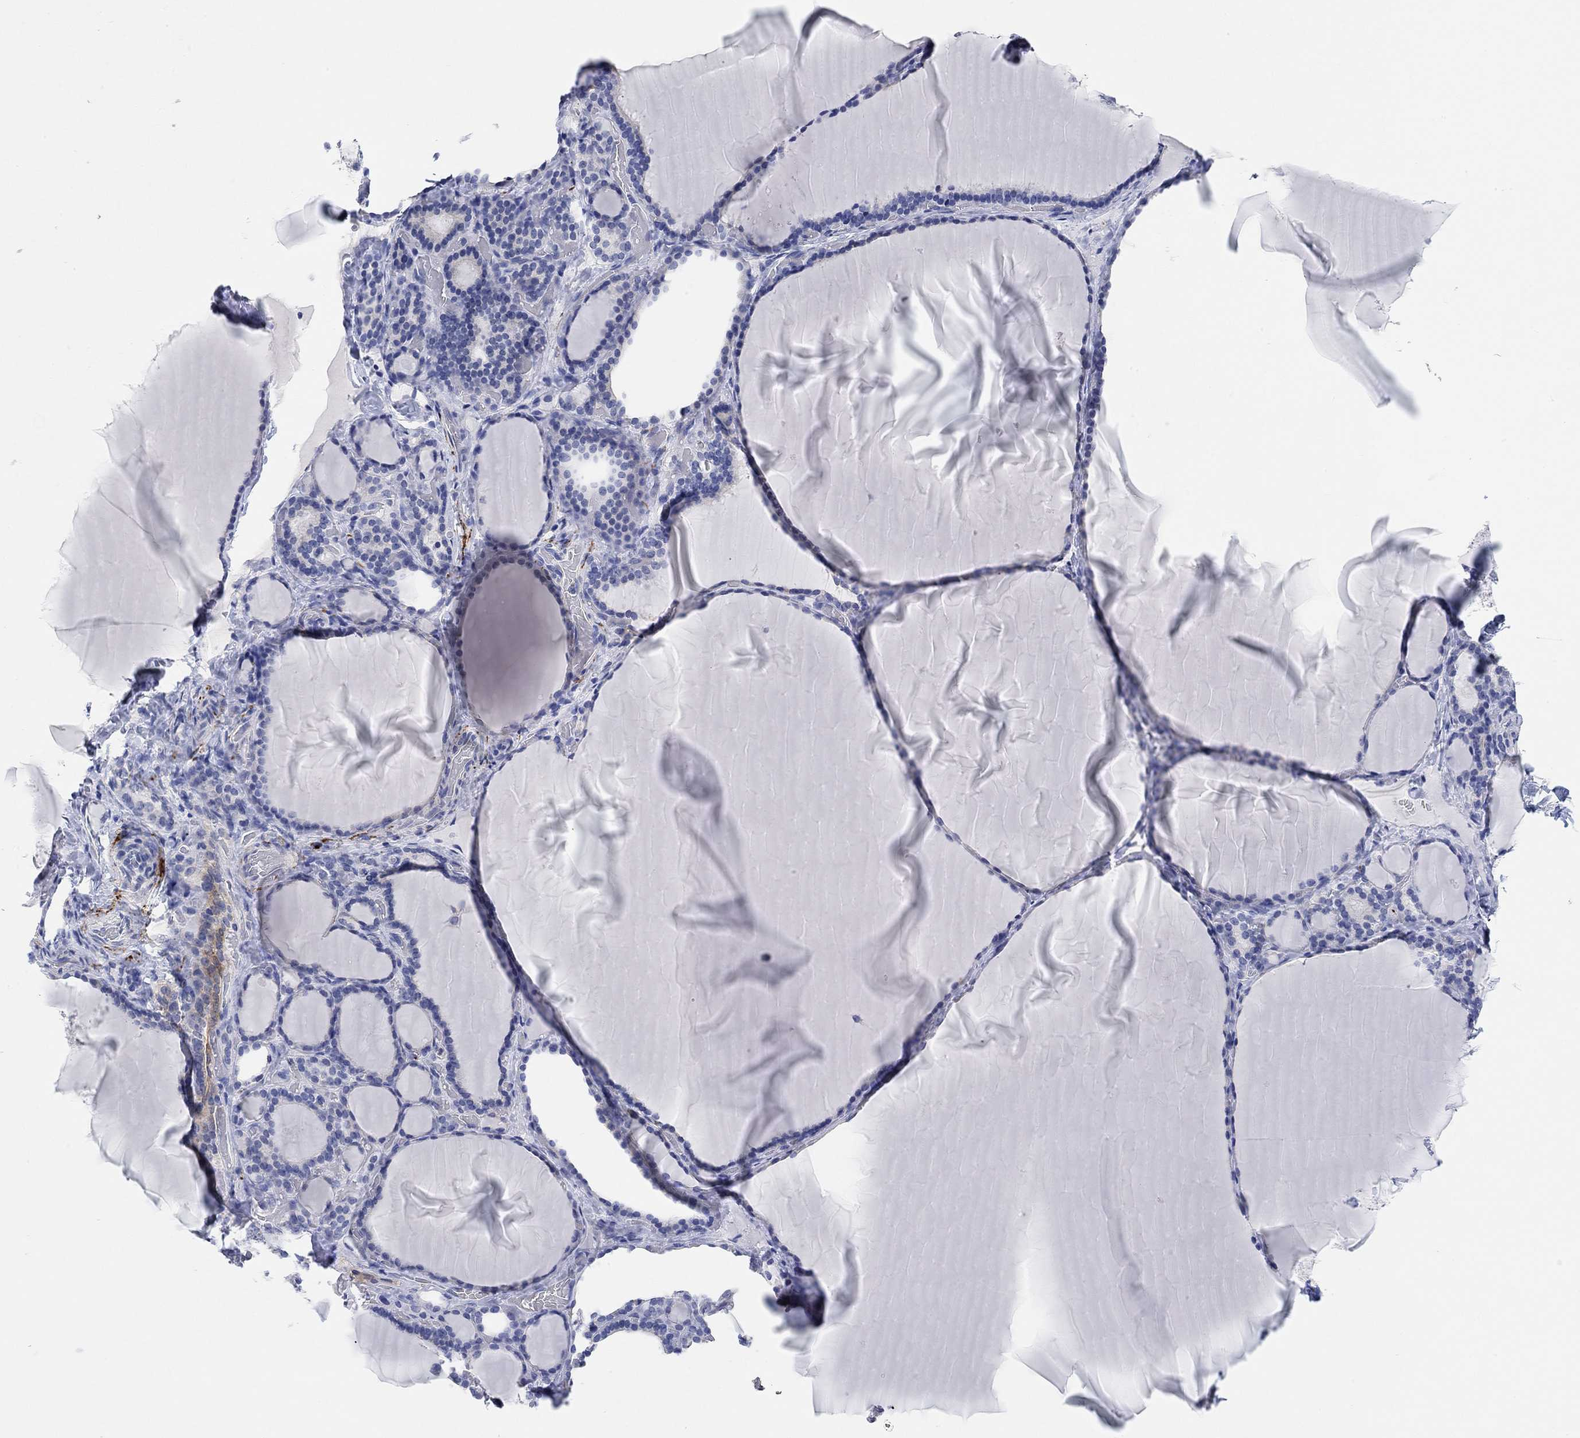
{"staining": {"intensity": "negative", "quantity": "none", "location": "none"}, "tissue": "thyroid gland", "cell_type": "Glandular cells", "image_type": "normal", "snomed": [{"axis": "morphology", "description": "Normal tissue, NOS"}, {"axis": "morphology", "description": "Hyperplasia, NOS"}, {"axis": "topography", "description": "Thyroid gland"}], "caption": "The micrograph exhibits no staining of glandular cells in benign thyroid gland.", "gene": "VAT1L", "patient": {"sex": "female", "age": 27}}